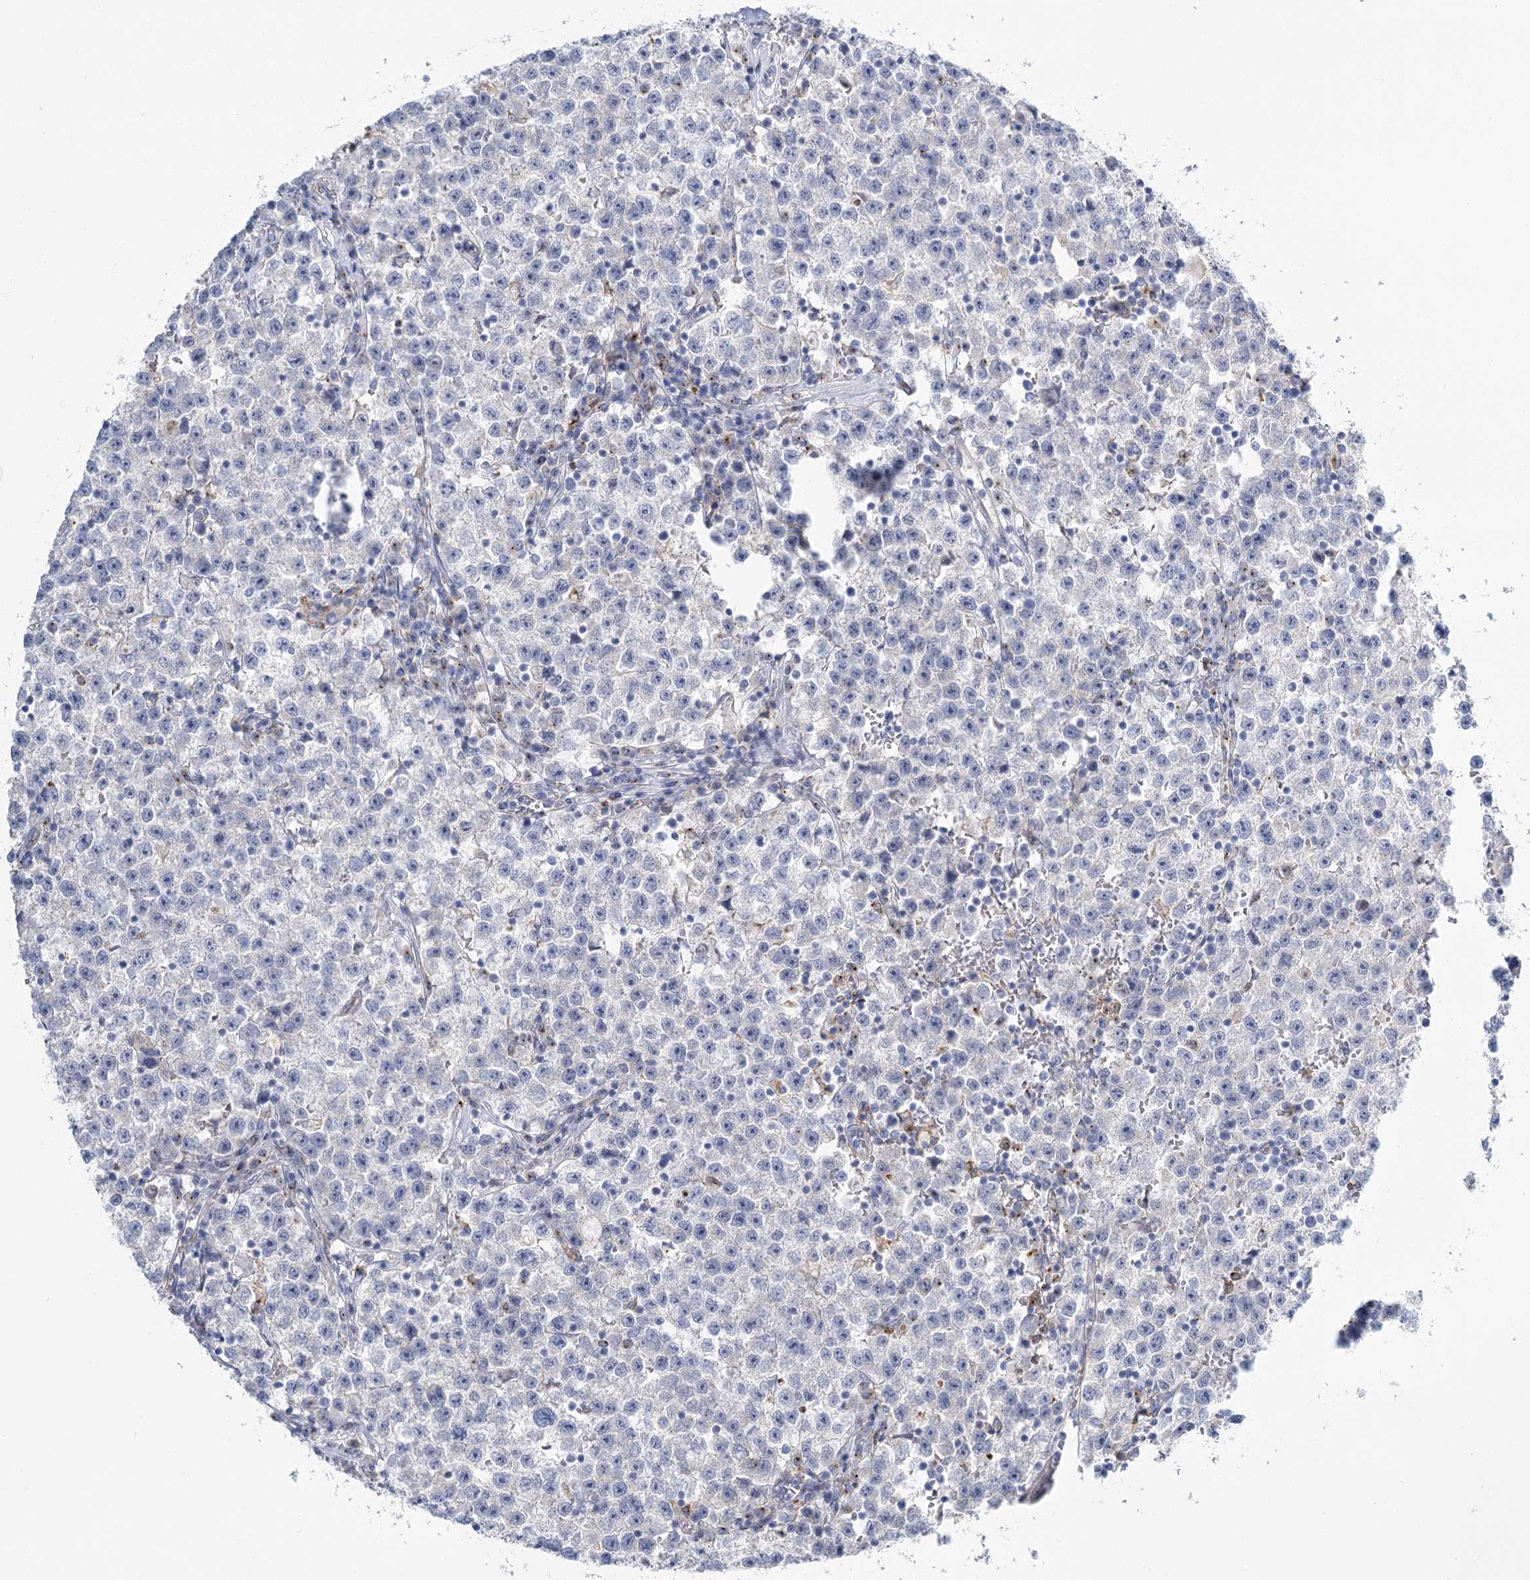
{"staining": {"intensity": "negative", "quantity": "none", "location": "none"}, "tissue": "testis cancer", "cell_type": "Tumor cells", "image_type": "cancer", "snomed": [{"axis": "morphology", "description": "Seminoma, NOS"}, {"axis": "topography", "description": "Testis"}], "caption": "There is no significant positivity in tumor cells of testis cancer.", "gene": "CCDC88A", "patient": {"sex": "male", "age": 22}}